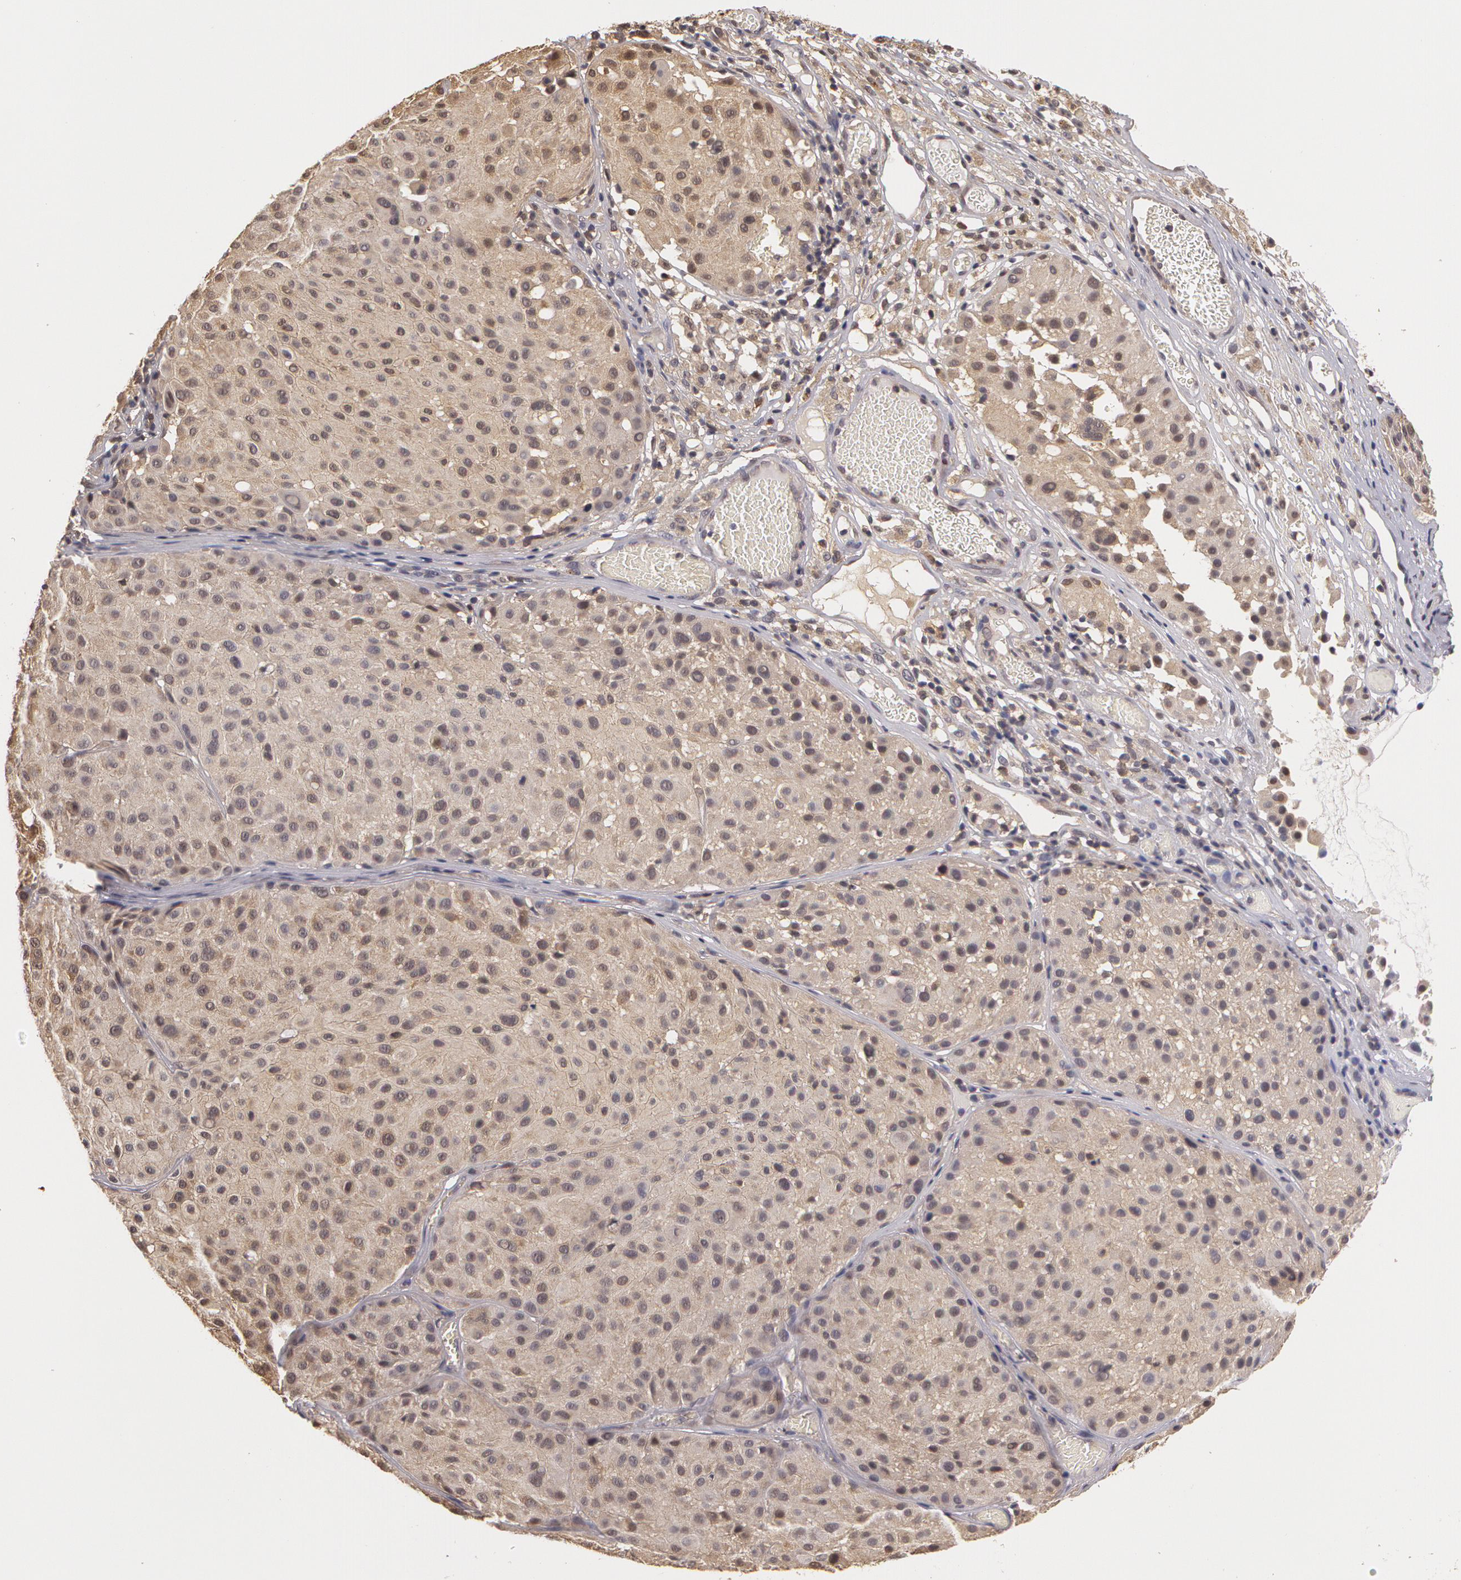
{"staining": {"intensity": "negative", "quantity": "none", "location": "none"}, "tissue": "melanoma", "cell_type": "Tumor cells", "image_type": "cancer", "snomed": [{"axis": "morphology", "description": "Malignant melanoma, NOS"}, {"axis": "topography", "description": "Skin"}], "caption": "Human melanoma stained for a protein using IHC demonstrates no staining in tumor cells.", "gene": "AHSA1", "patient": {"sex": "male", "age": 36}}